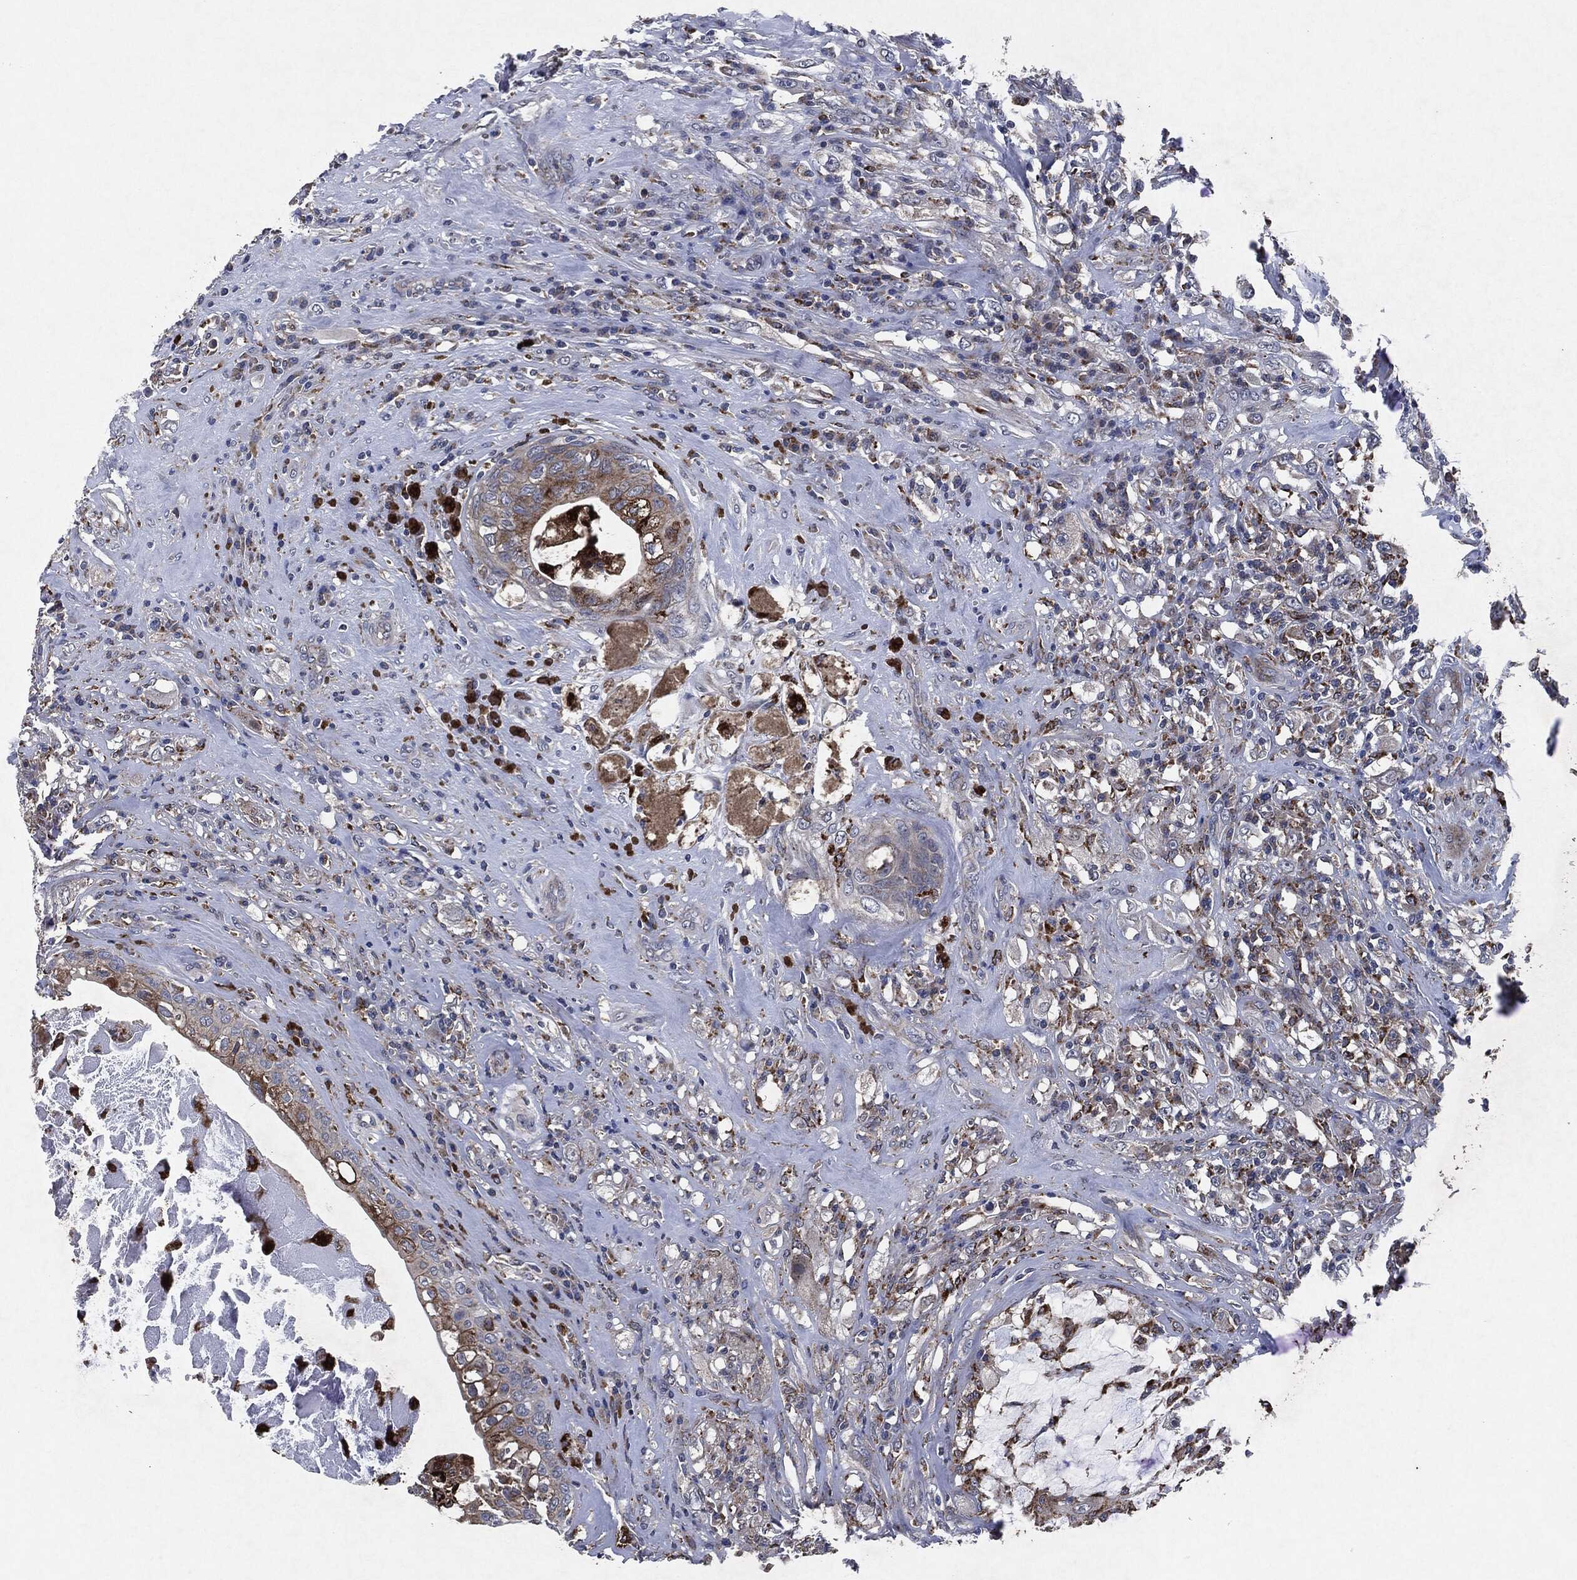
{"staining": {"intensity": "moderate", "quantity": "<25%", "location": "cytoplasmic/membranous"}, "tissue": "testis cancer", "cell_type": "Tumor cells", "image_type": "cancer", "snomed": [{"axis": "morphology", "description": "Necrosis, NOS"}, {"axis": "morphology", "description": "Carcinoma, Embryonal, NOS"}, {"axis": "topography", "description": "Testis"}], "caption": "DAB immunohistochemical staining of human testis cancer reveals moderate cytoplasmic/membranous protein staining in about <25% of tumor cells.", "gene": "SLC31A2", "patient": {"sex": "male", "age": 19}}